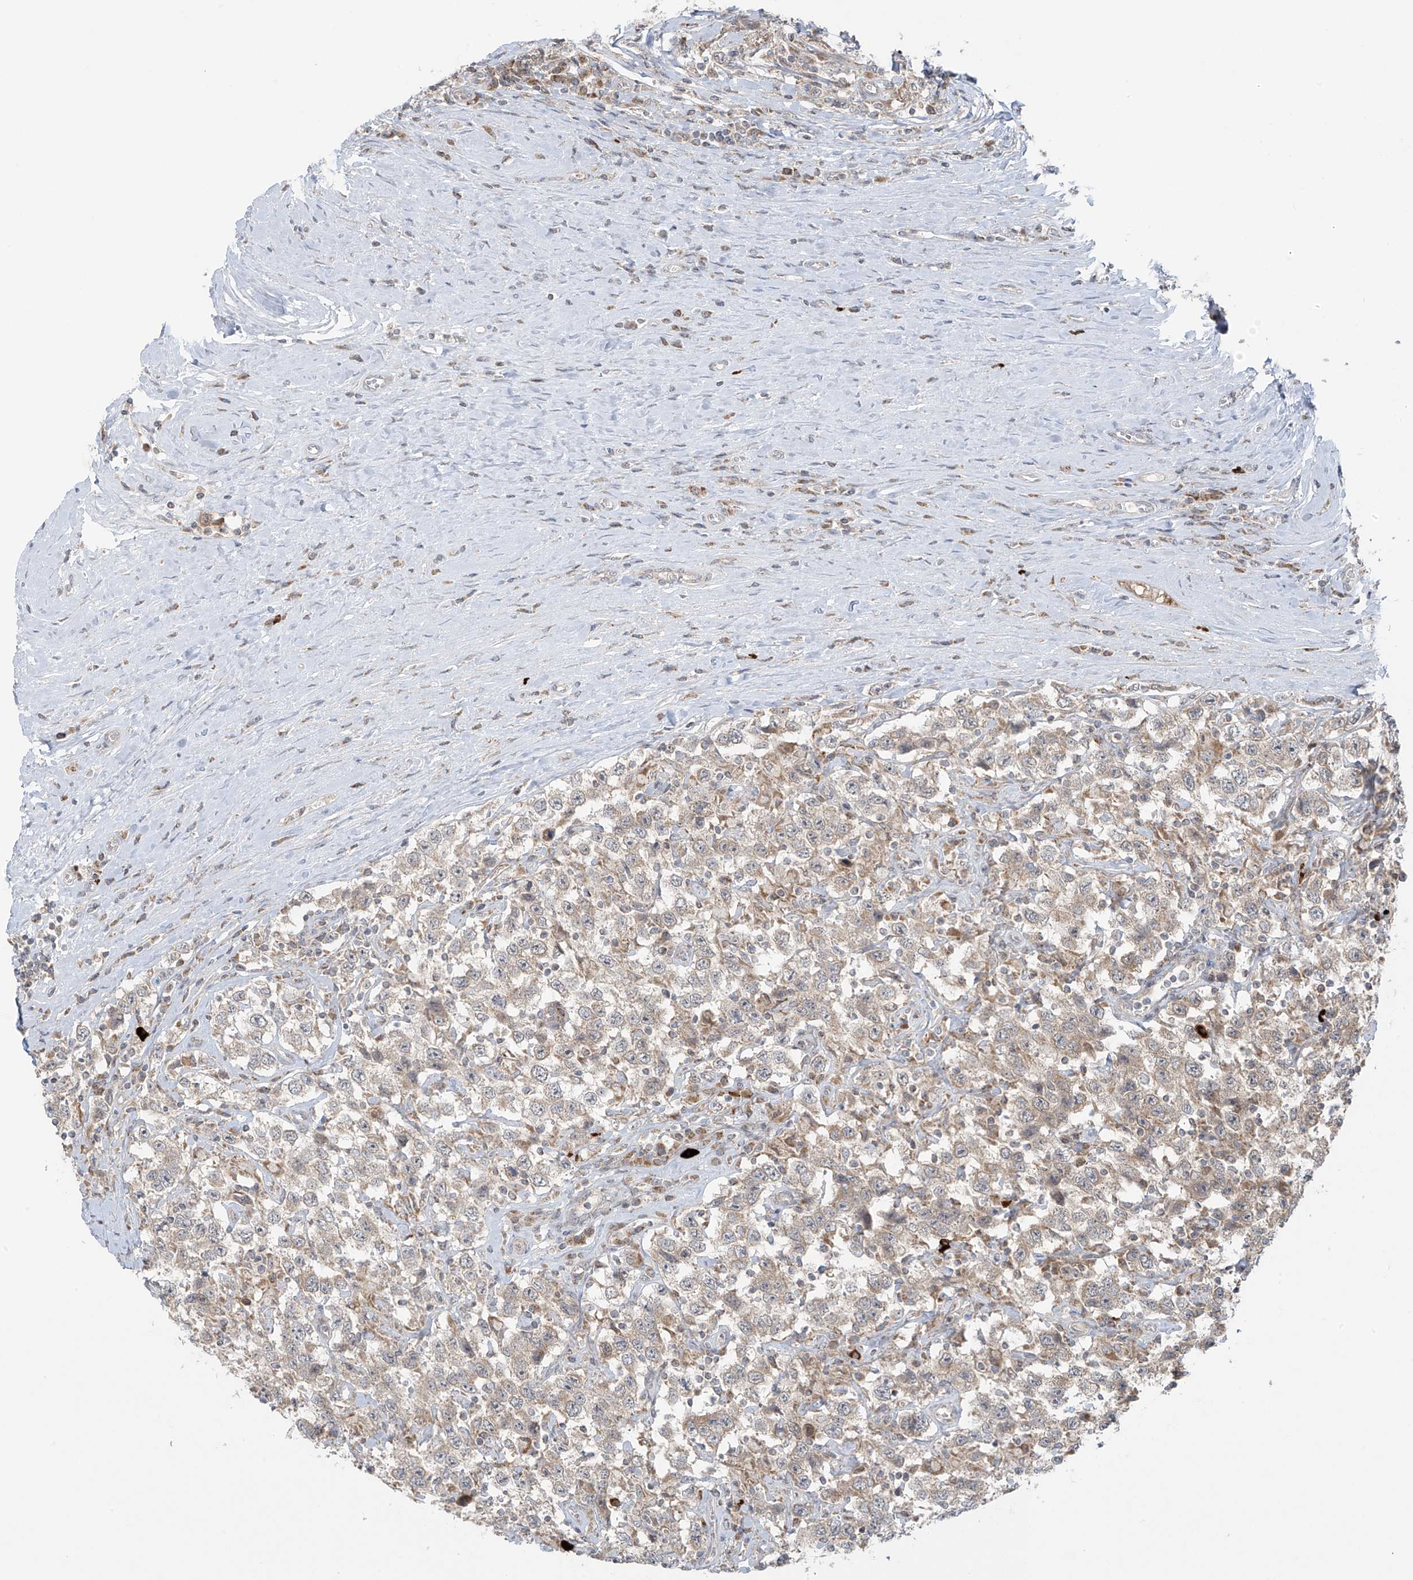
{"staining": {"intensity": "weak", "quantity": "25%-75%", "location": "cytoplasmic/membranous"}, "tissue": "testis cancer", "cell_type": "Tumor cells", "image_type": "cancer", "snomed": [{"axis": "morphology", "description": "Seminoma, NOS"}, {"axis": "topography", "description": "Testis"}], "caption": "Immunohistochemical staining of seminoma (testis) demonstrates weak cytoplasmic/membranous protein positivity in about 25%-75% of tumor cells.", "gene": "HDDC2", "patient": {"sex": "male", "age": 41}}